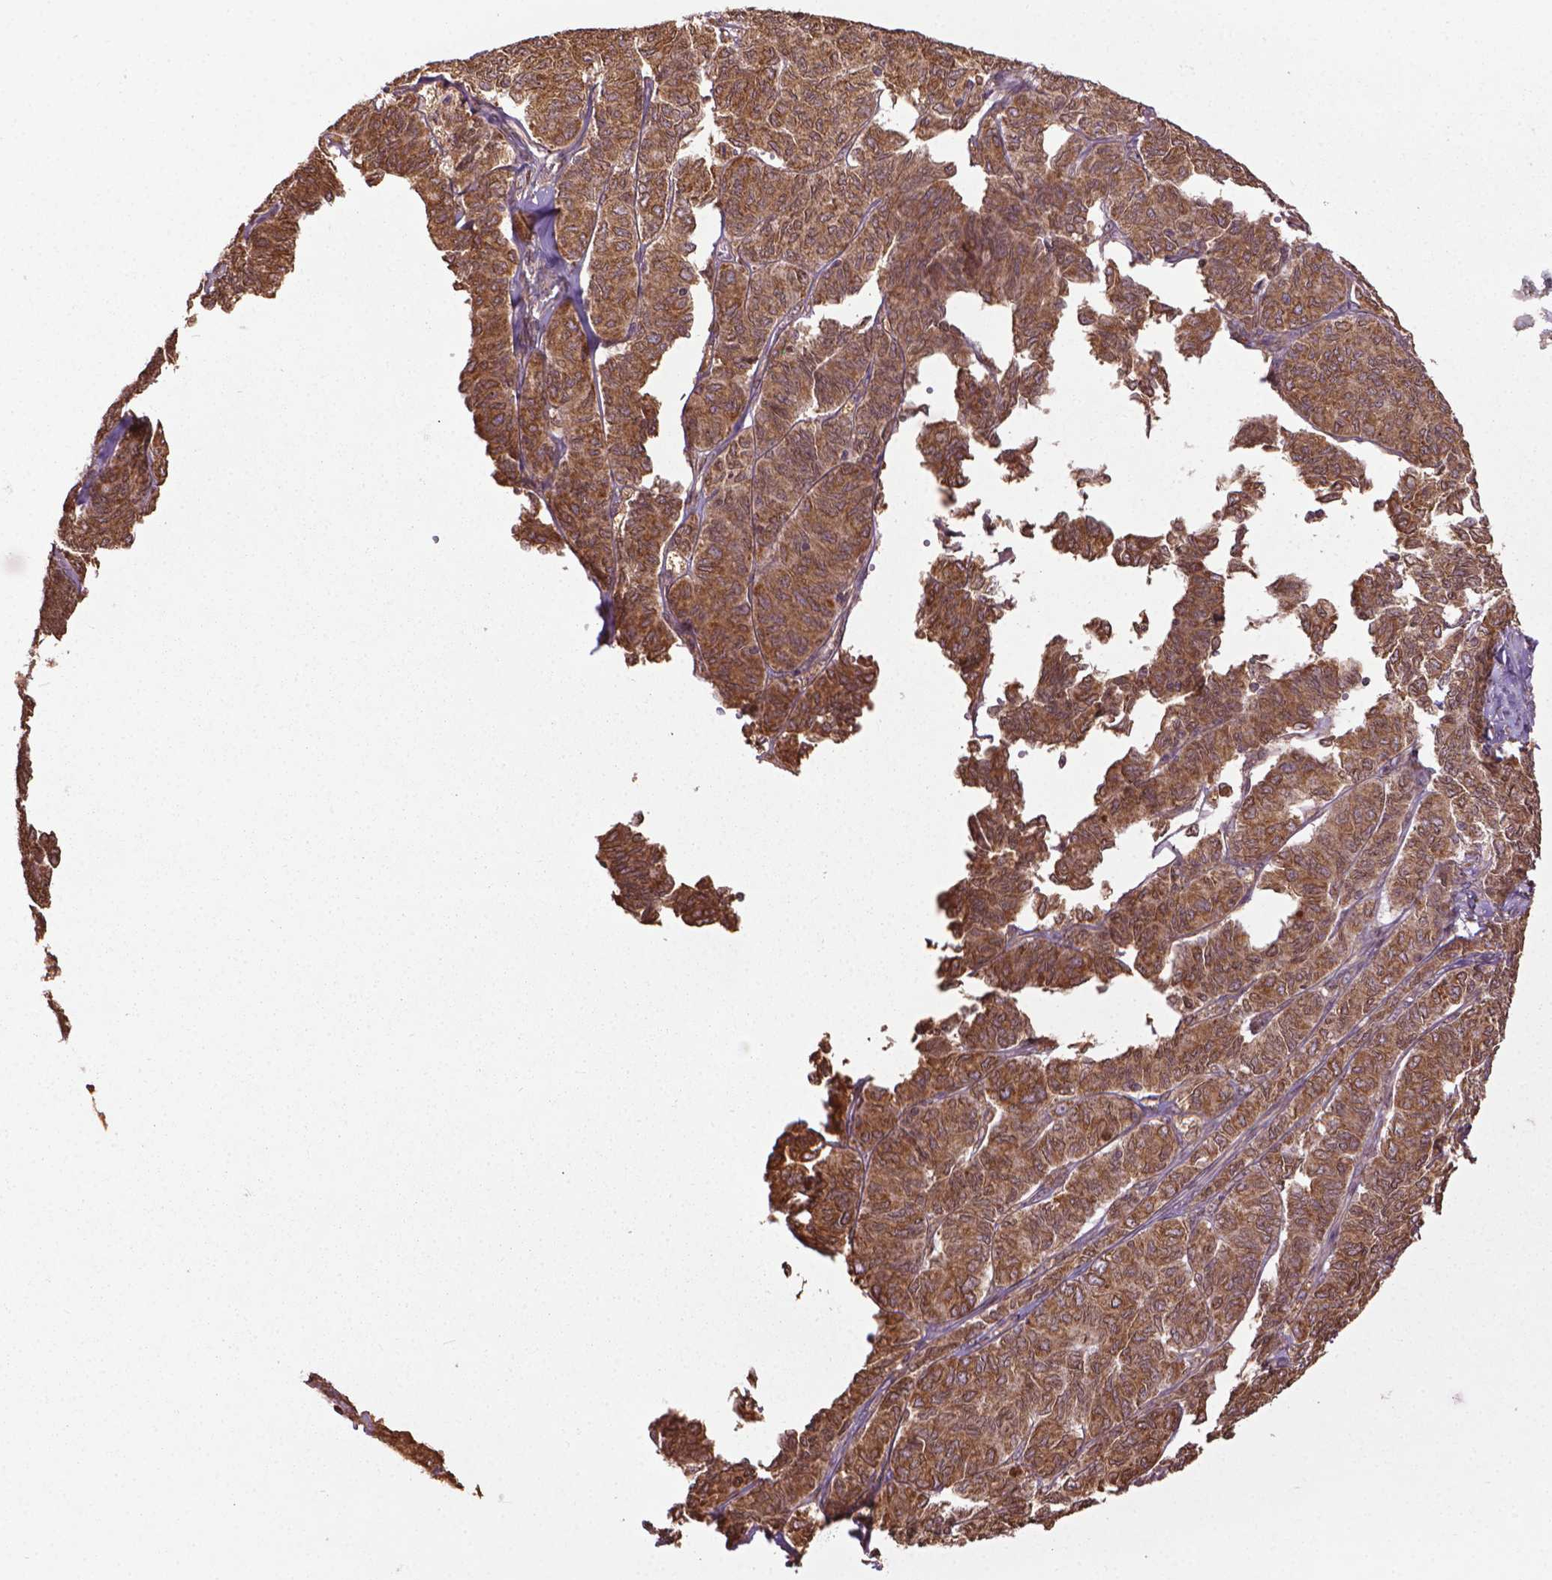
{"staining": {"intensity": "moderate", "quantity": ">75%", "location": "cytoplasmic/membranous"}, "tissue": "ovarian cancer", "cell_type": "Tumor cells", "image_type": "cancer", "snomed": [{"axis": "morphology", "description": "Carcinoma, endometroid"}, {"axis": "topography", "description": "Ovary"}], "caption": "Human ovarian cancer (endometroid carcinoma) stained with a protein marker demonstrates moderate staining in tumor cells.", "gene": "GAS1", "patient": {"sex": "female", "age": 80}}